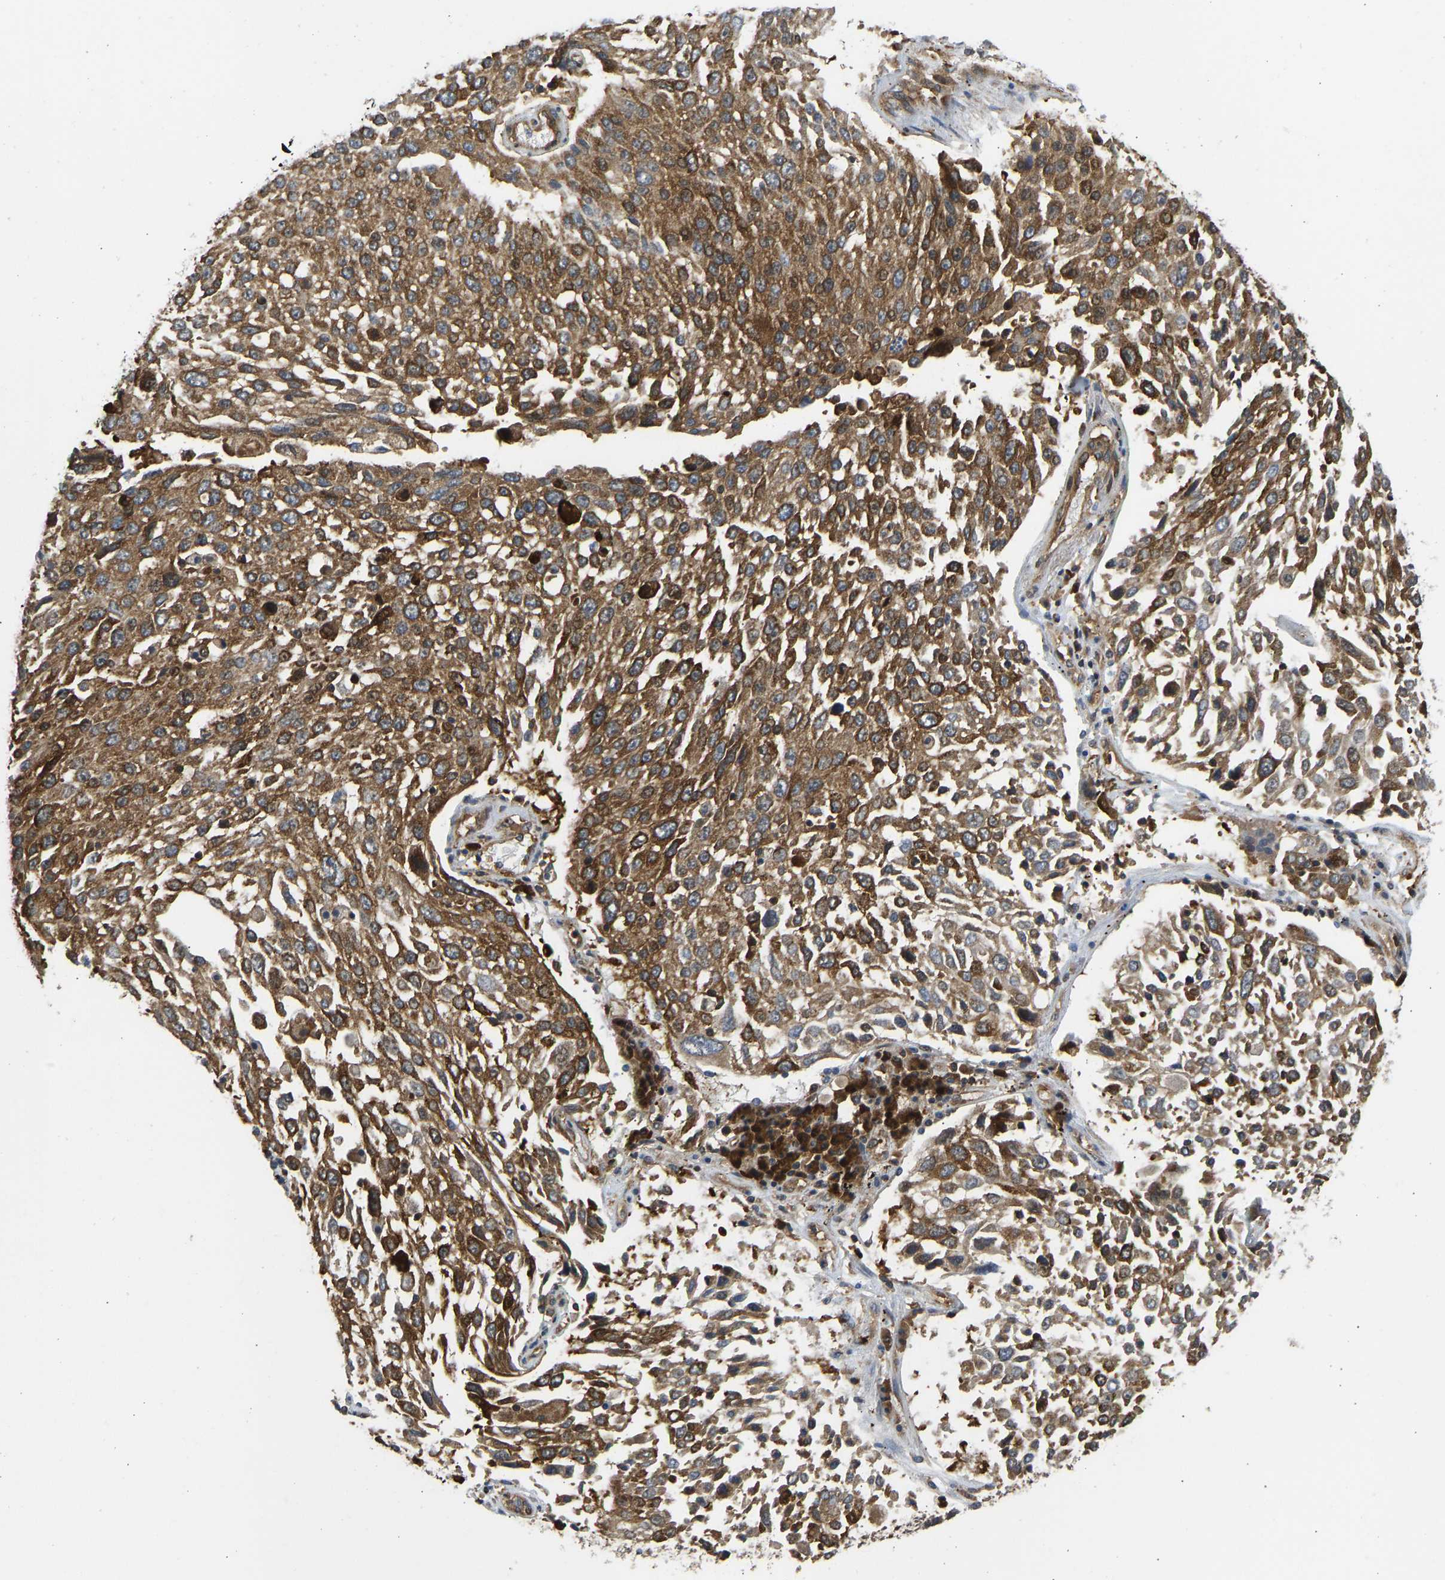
{"staining": {"intensity": "moderate", "quantity": ">75%", "location": "cytoplasmic/membranous"}, "tissue": "lung cancer", "cell_type": "Tumor cells", "image_type": "cancer", "snomed": [{"axis": "morphology", "description": "Squamous cell carcinoma, NOS"}, {"axis": "topography", "description": "Lung"}], "caption": "A histopathology image of lung squamous cell carcinoma stained for a protein reveals moderate cytoplasmic/membranous brown staining in tumor cells. (IHC, brightfield microscopy, high magnification).", "gene": "RASGRF2", "patient": {"sex": "male", "age": 65}}